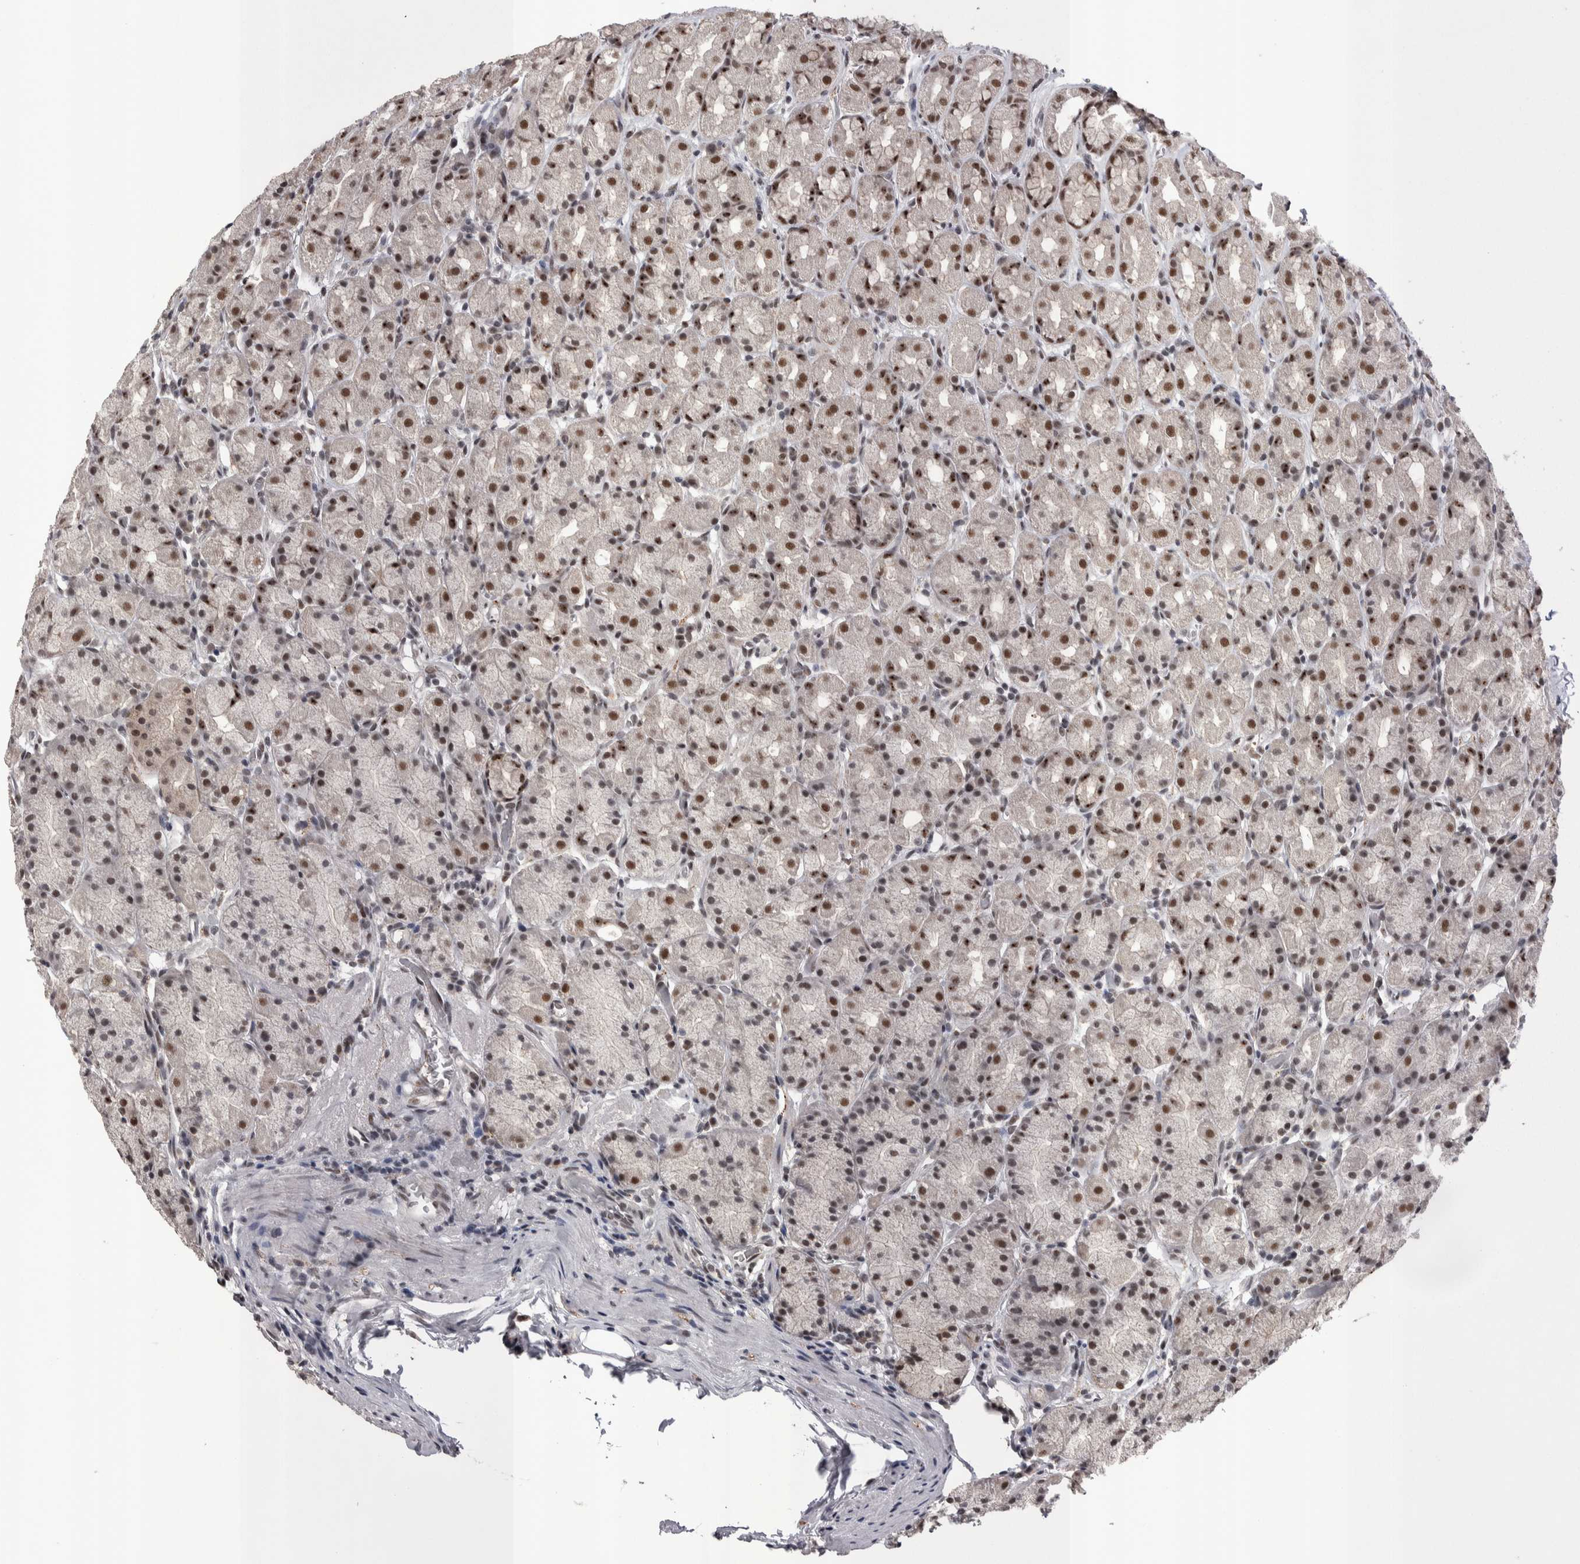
{"staining": {"intensity": "strong", "quantity": ">75%", "location": "nuclear"}, "tissue": "stomach", "cell_type": "Glandular cells", "image_type": "normal", "snomed": [{"axis": "morphology", "description": "Normal tissue, NOS"}, {"axis": "topography", "description": "Stomach, upper"}], "caption": "A micrograph of human stomach stained for a protein reveals strong nuclear brown staining in glandular cells. The staining was performed using DAB, with brown indicating positive protein expression. Nuclei are stained blue with hematoxylin.", "gene": "DMTF1", "patient": {"sex": "male", "age": 68}}